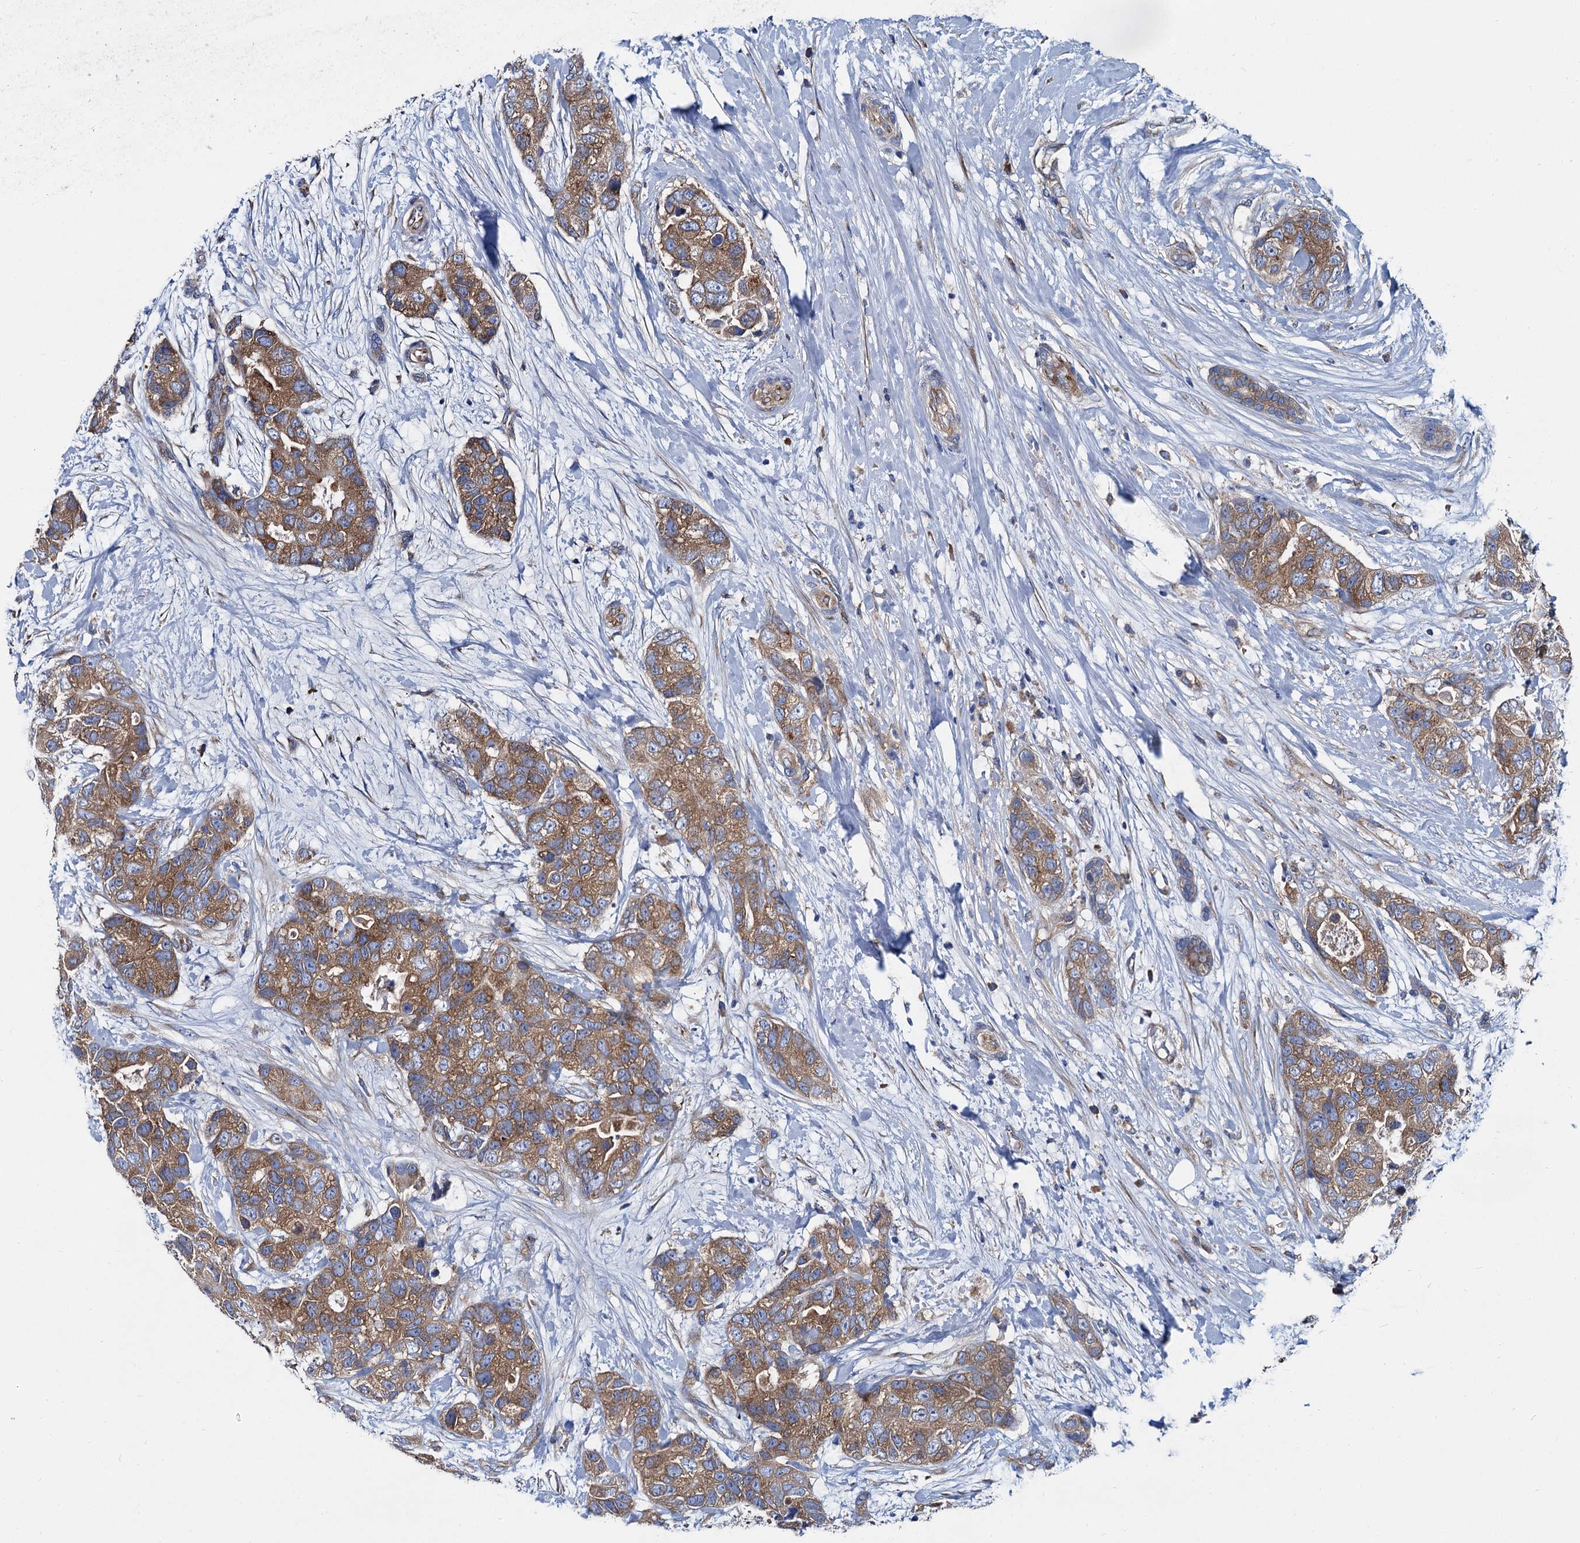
{"staining": {"intensity": "moderate", "quantity": ">75%", "location": "cytoplasmic/membranous"}, "tissue": "breast cancer", "cell_type": "Tumor cells", "image_type": "cancer", "snomed": [{"axis": "morphology", "description": "Duct carcinoma"}, {"axis": "topography", "description": "Breast"}], "caption": "High-power microscopy captured an immunohistochemistry (IHC) photomicrograph of breast intraductal carcinoma, revealing moderate cytoplasmic/membranous staining in approximately >75% of tumor cells.", "gene": "QARS1", "patient": {"sex": "female", "age": 62}}